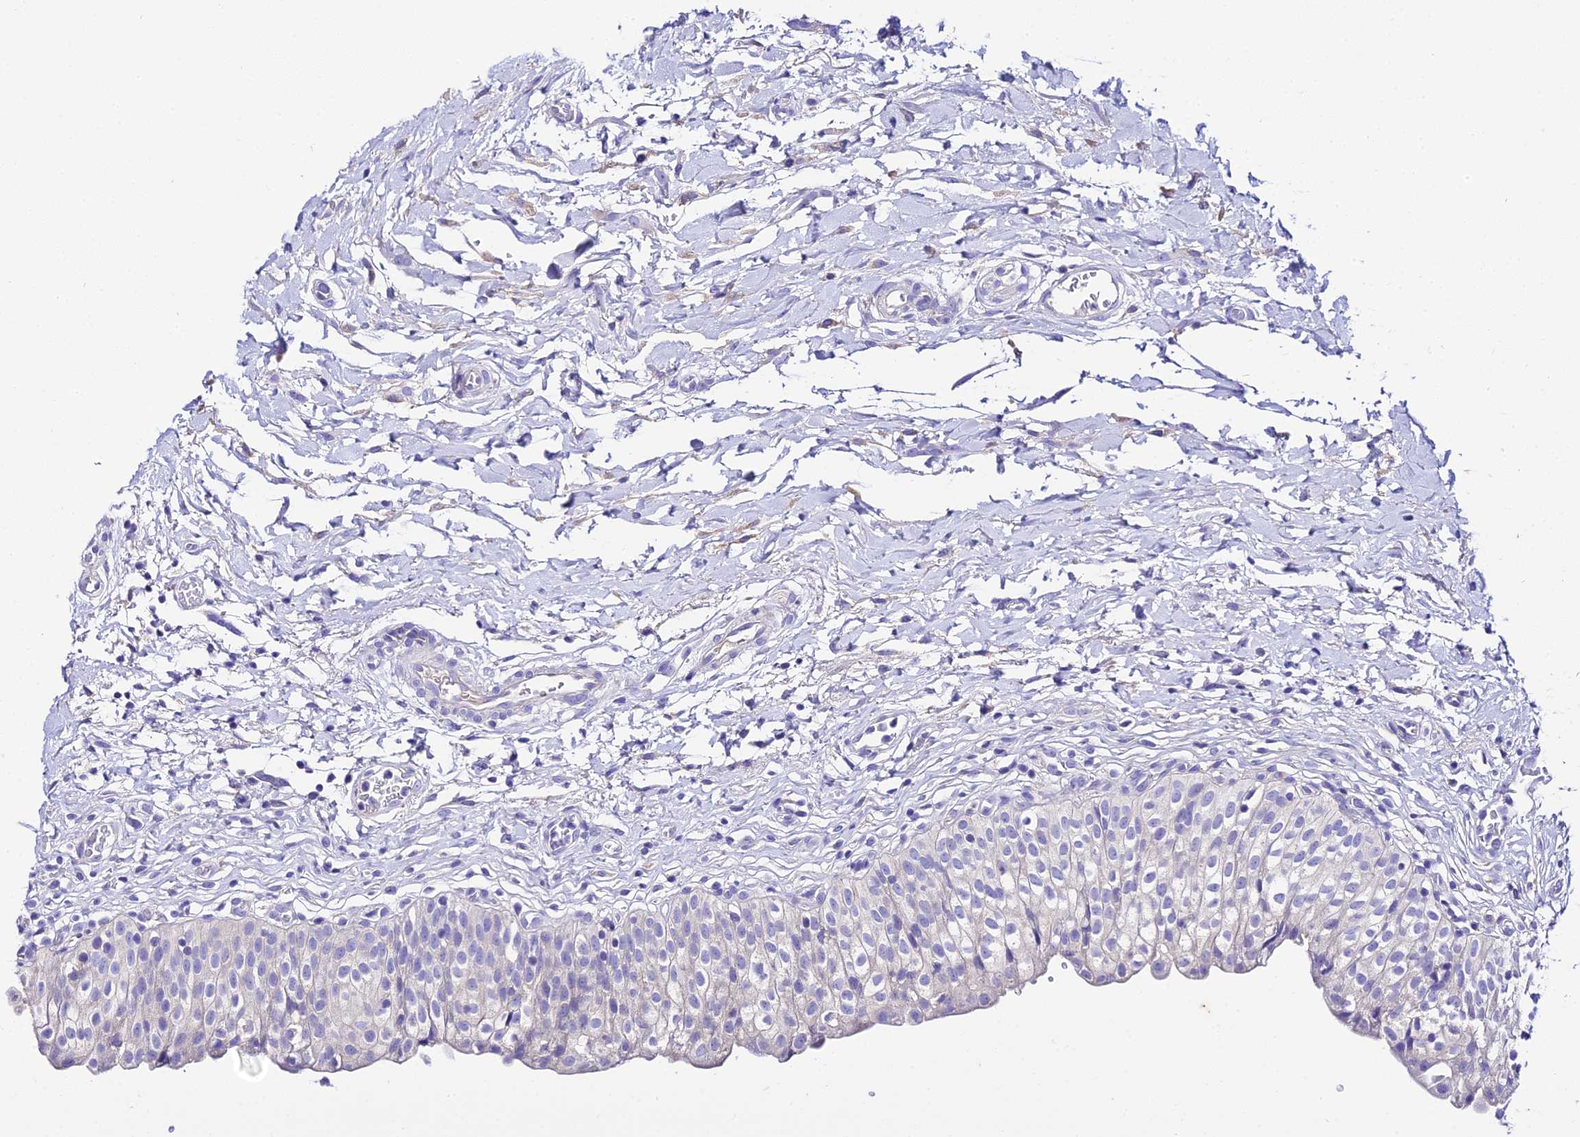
{"staining": {"intensity": "negative", "quantity": "none", "location": "none"}, "tissue": "urinary bladder", "cell_type": "Urothelial cells", "image_type": "normal", "snomed": [{"axis": "morphology", "description": "Normal tissue, NOS"}, {"axis": "topography", "description": "Urinary bladder"}], "caption": "A high-resolution micrograph shows IHC staining of normal urinary bladder, which exhibits no significant expression in urothelial cells. (DAB (3,3'-diaminobenzidine) IHC visualized using brightfield microscopy, high magnification).", "gene": "TMEM117", "patient": {"sex": "male", "age": 55}}